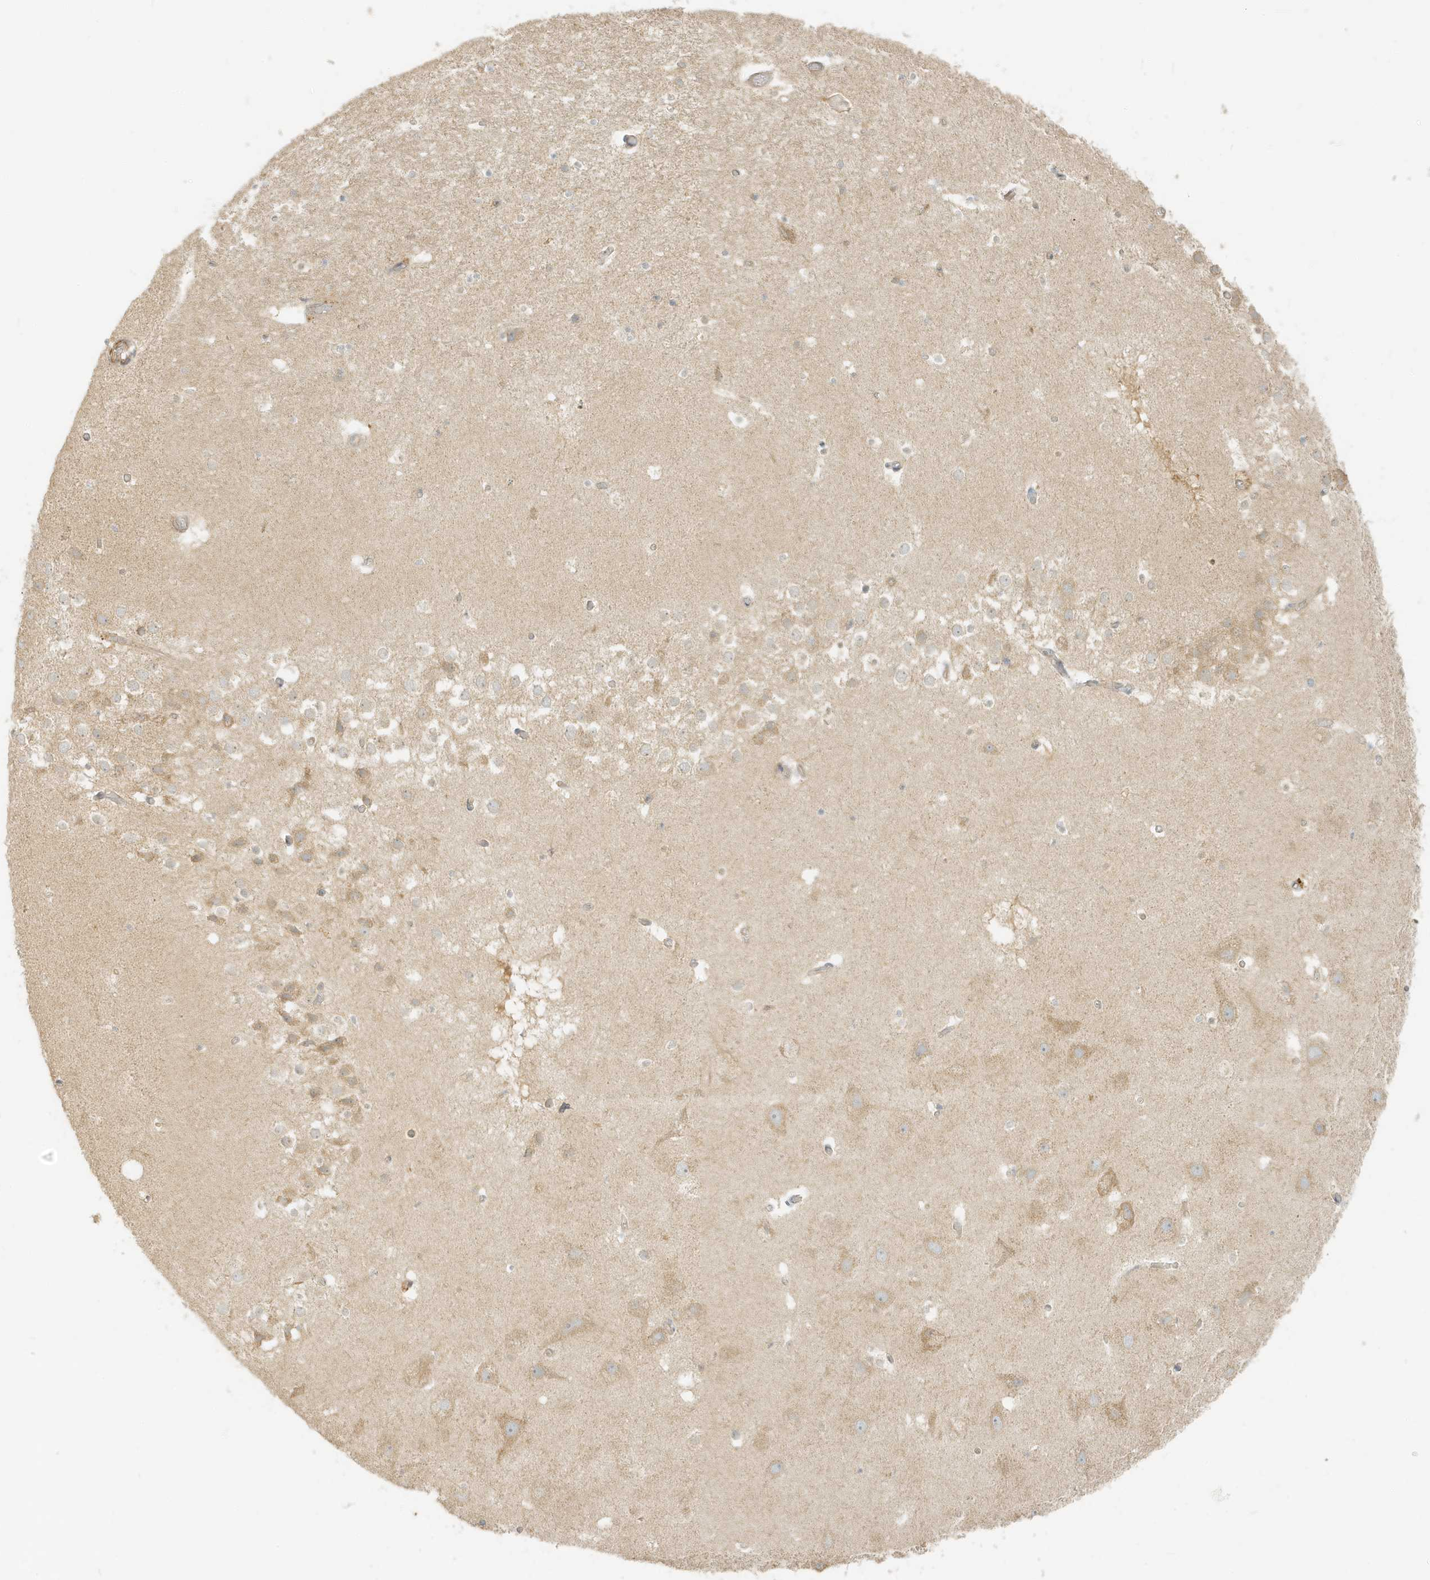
{"staining": {"intensity": "weak", "quantity": "<25%", "location": "cytoplasmic/membranous"}, "tissue": "hippocampus", "cell_type": "Glial cells", "image_type": "normal", "snomed": [{"axis": "morphology", "description": "Normal tissue, NOS"}, {"axis": "topography", "description": "Hippocampus"}], "caption": "Protein analysis of benign hippocampus reveals no significant expression in glial cells. (DAB (3,3'-diaminobenzidine) immunohistochemistry (IHC) visualized using brightfield microscopy, high magnification).", "gene": "MCOLN1", "patient": {"sex": "female", "age": 52}}